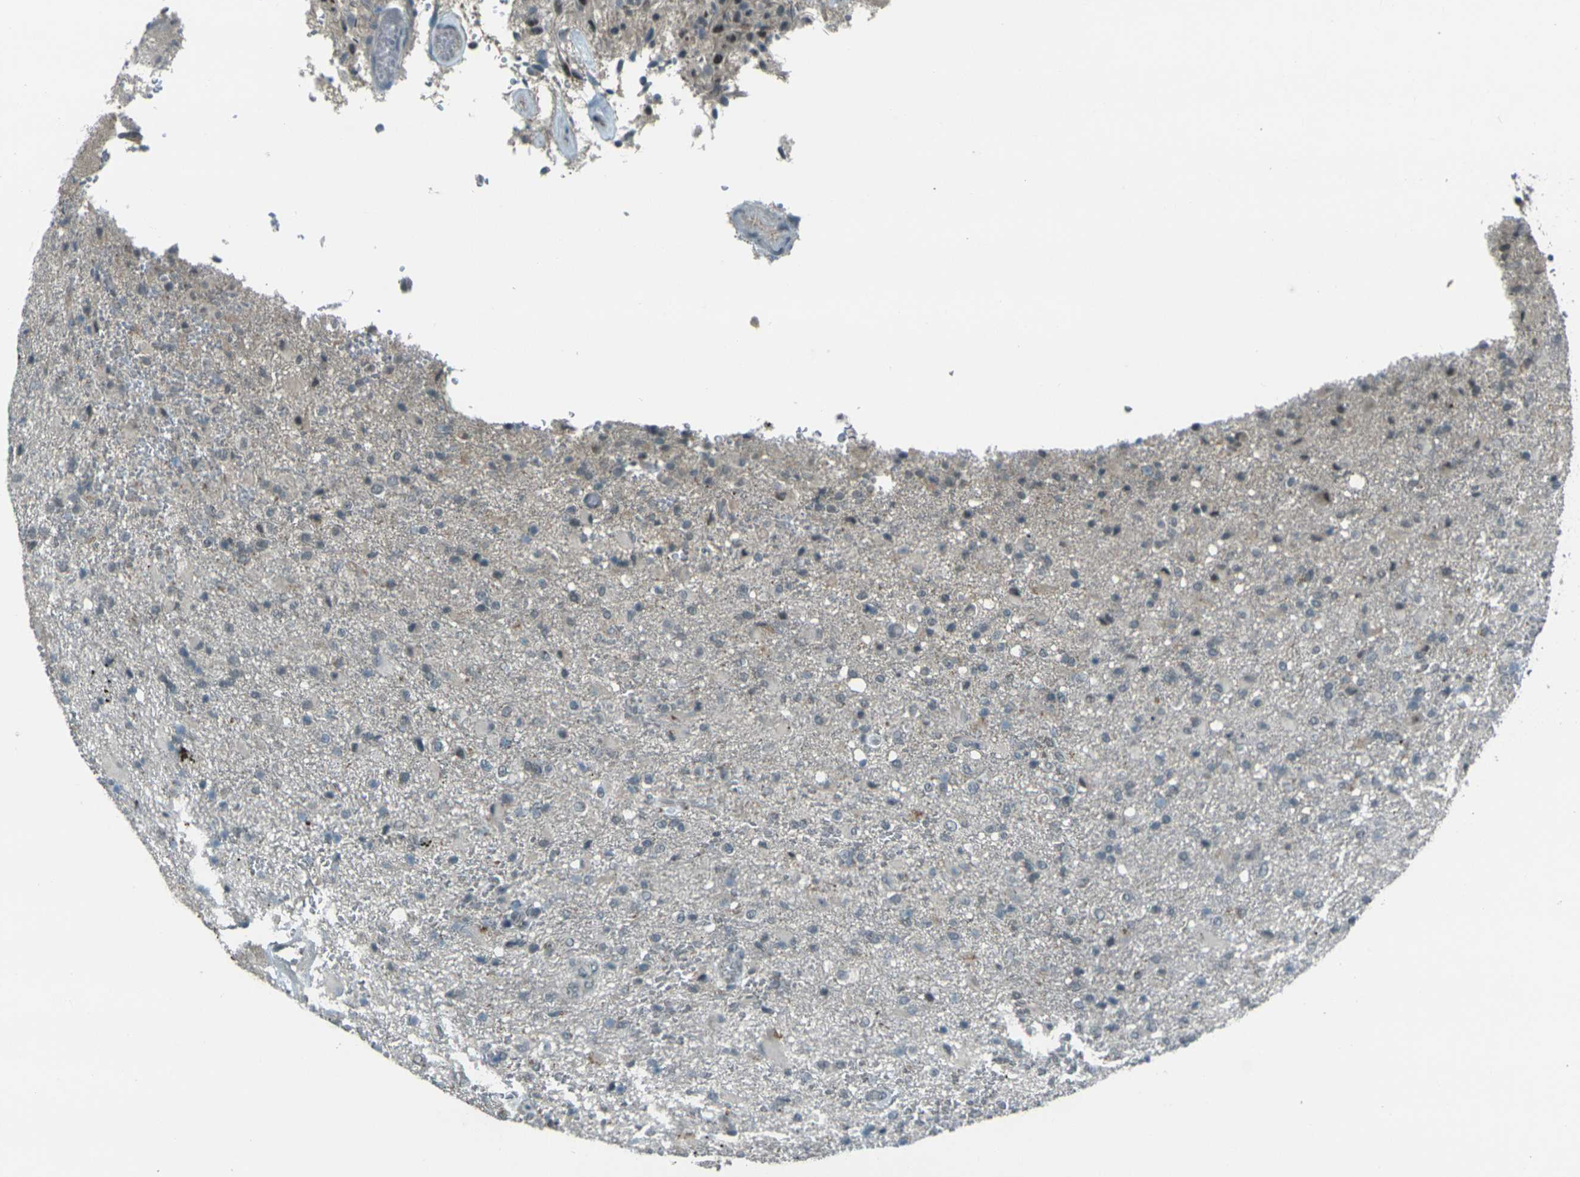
{"staining": {"intensity": "negative", "quantity": "none", "location": "none"}, "tissue": "glioma", "cell_type": "Tumor cells", "image_type": "cancer", "snomed": [{"axis": "morphology", "description": "Glioma, malignant, High grade"}, {"axis": "topography", "description": "Brain"}], "caption": "The micrograph reveals no significant staining in tumor cells of glioma.", "gene": "GPR19", "patient": {"sex": "male", "age": 71}}